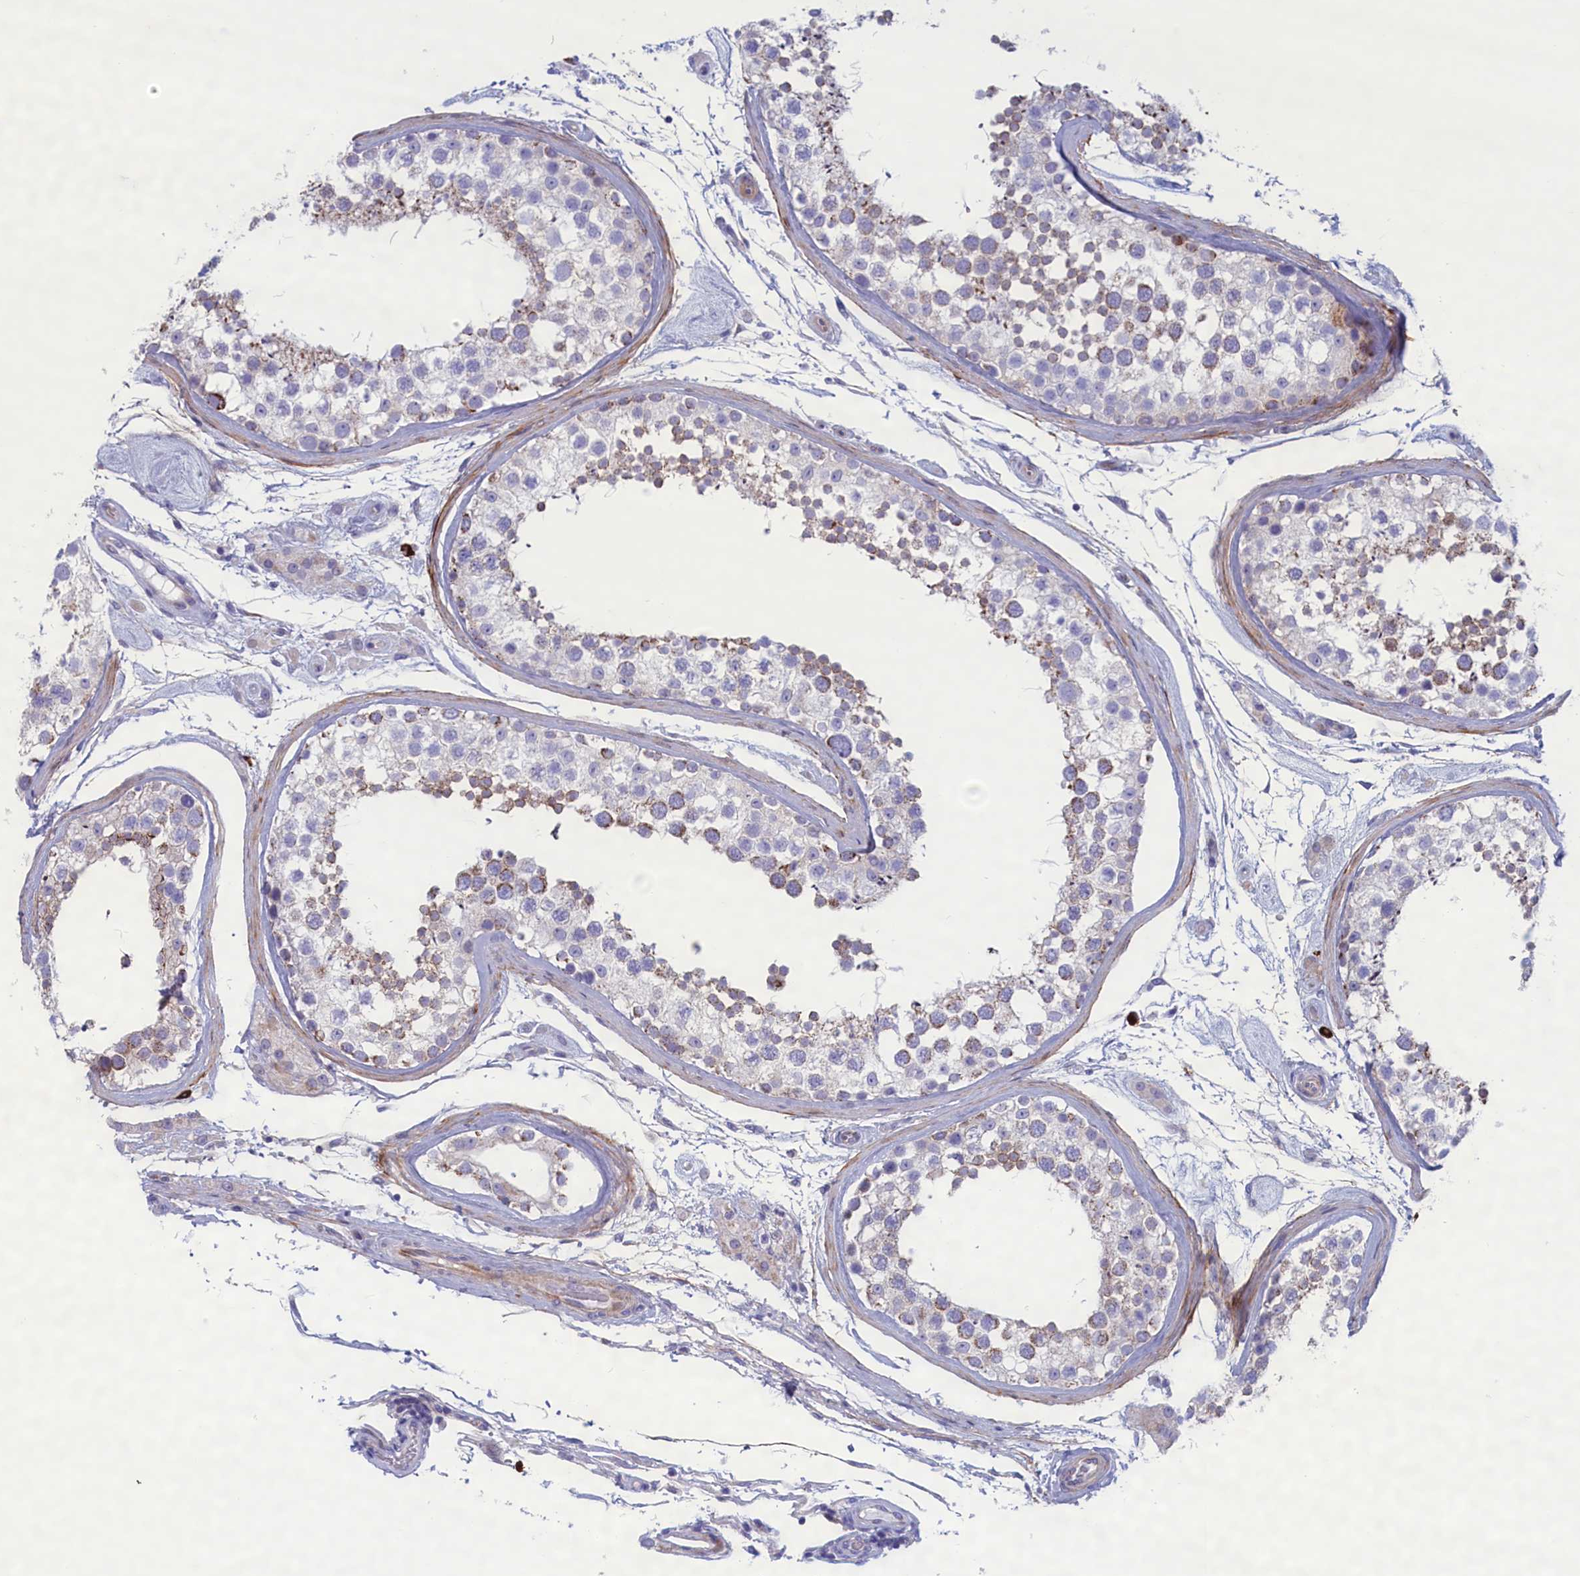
{"staining": {"intensity": "moderate", "quantity": "<25%", "location": "cytoplasmic/membranous"}, "tissue": "testis", "cell_type": "Cells in seminiferous ducts", "image_type": "normal", "snomed": [{"axis": "morphology", "description": "Normal tissue, NOS"}, {"axis": "topography", "description": "Testis"}], "caption": "Immunohistochemistry (IHC) of normal testis reveals low levels of moderate cytoplasmic/membranous positivity in about <25% of cells in seminiferous ducts. The protein is shown in brown color, while the nuclei are stained blue.", "gene": "MPV17L2", "patient": {"sex": "male", "age": 46}}